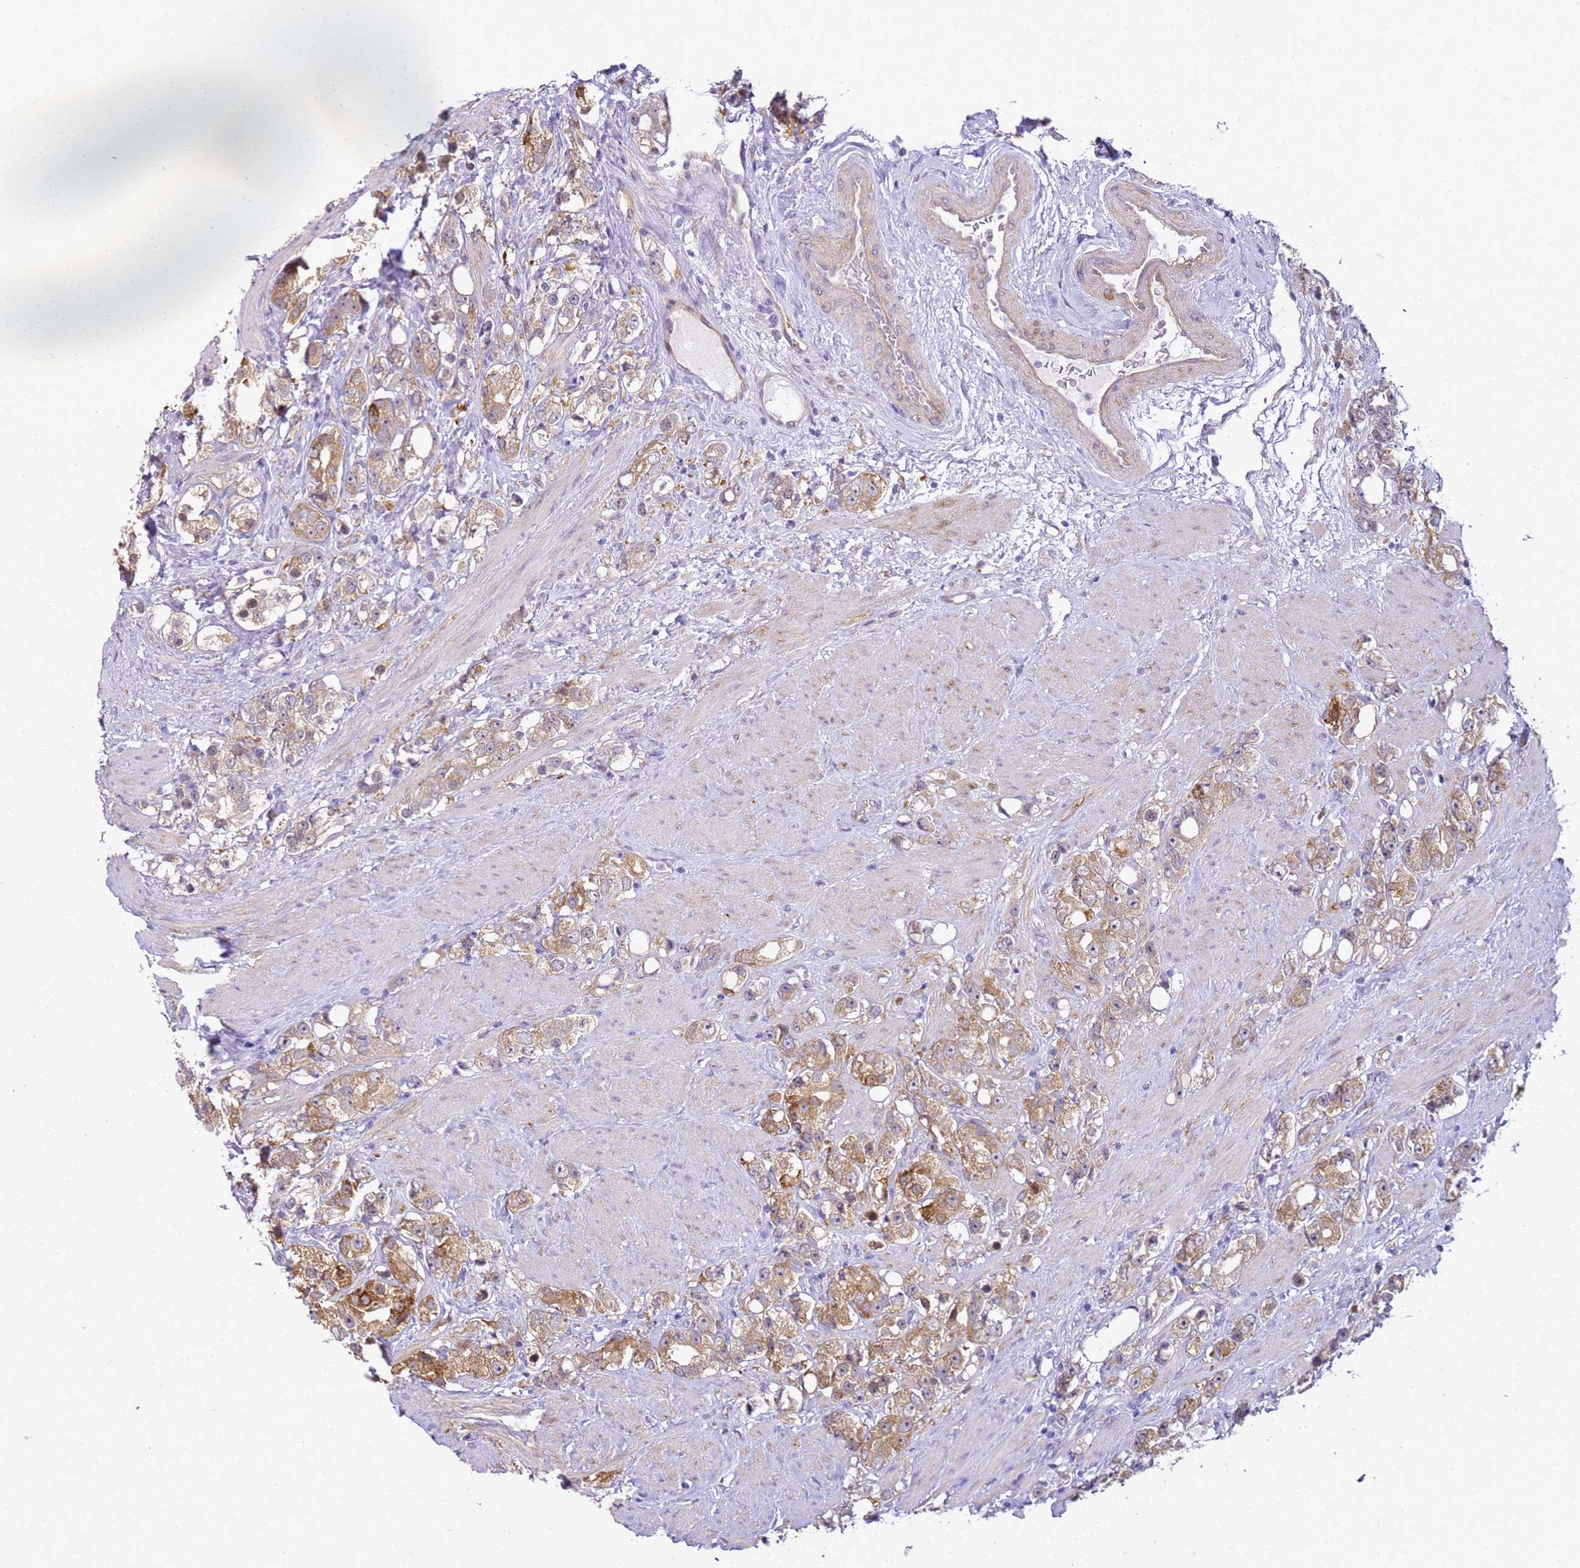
{"staining": {"intensity": "moderate", "quantity": ">75%", "location": "cytoplasmic/membranous"}, "tissue": "prostate cancer", "cell_type": "Tumor cells", "image_type": "cancer", "snomed": [{"axis": "morphology", "description": "Adenocarcinoma, NOS"}, {"axis": "topography", "description": "Prostate"}], "caption": "There is medium levels of moderate cytoplasmic/membranous expression in tumor cells of prostate cancer, as demonstrated by immunohistochemical staining (brown color).", "gene": "HSPB1", "patient": {"sex": "male", "age": 79}}